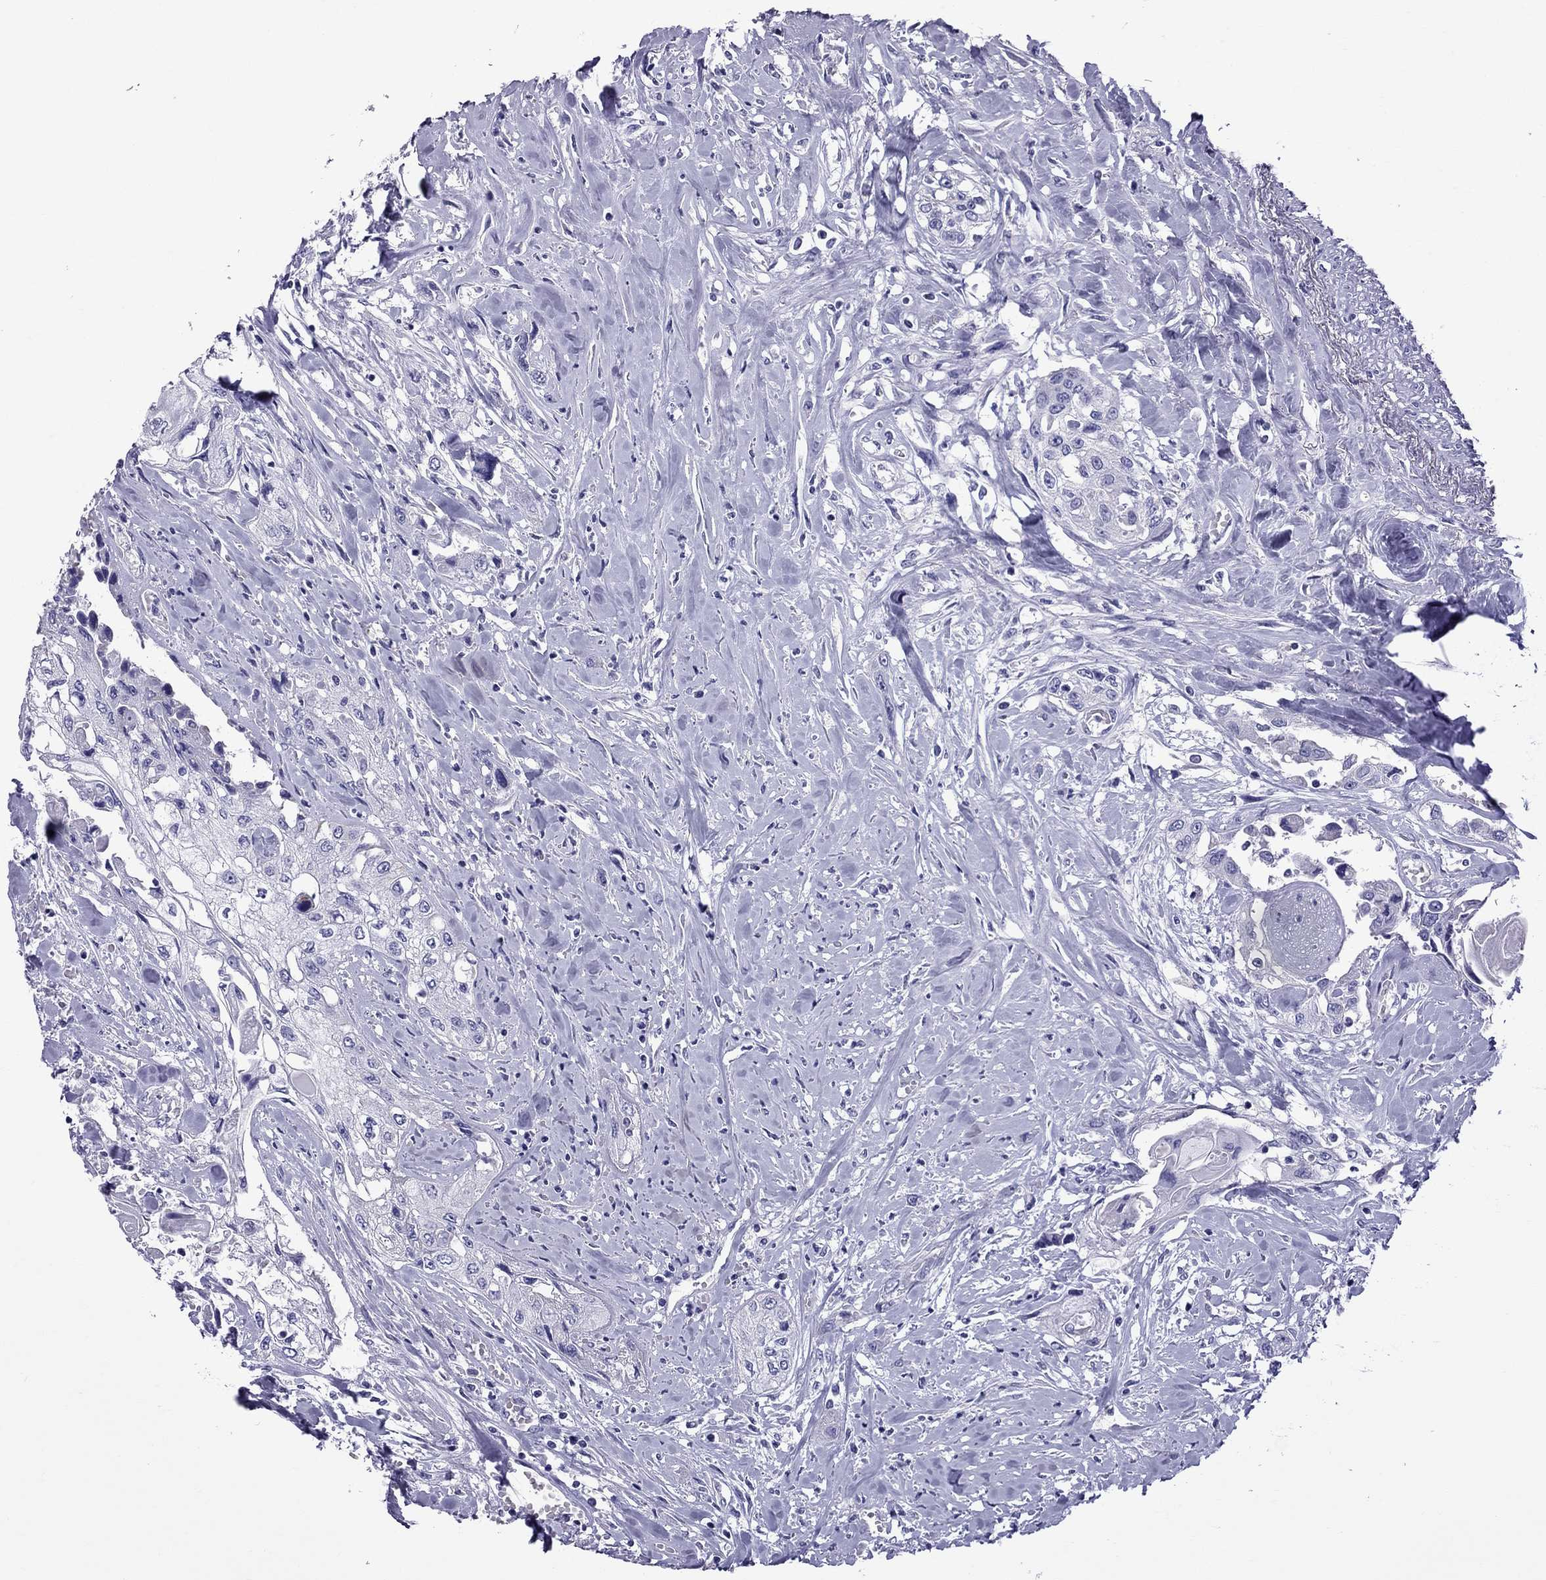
{"staining": {"intensity": "negative", "quantity": "none", "location": "none"}, "tissue": "head and neck cancer", "cell_type": "Tumor cells", "image_type": "cancer", "snomed": [{"axis": "morphology", "description": "Normal tissue, NOS"}, {"axis": "morphology", "description": "Squamous cell carcinoma, NOS"}, {"axis": "topography", "description": "Oral tissue"}, {"axis": "topography", "description": "Peripheral nerve tissue"}, {"axis": "topography", "description": "Head-Neck"}], "caption": "The micrograph reveals no staining of tumor cells in head and neck squamous cell carcinoma.", "gene": "TTLL13", "patient": {"sex": "female", "age": 59}}